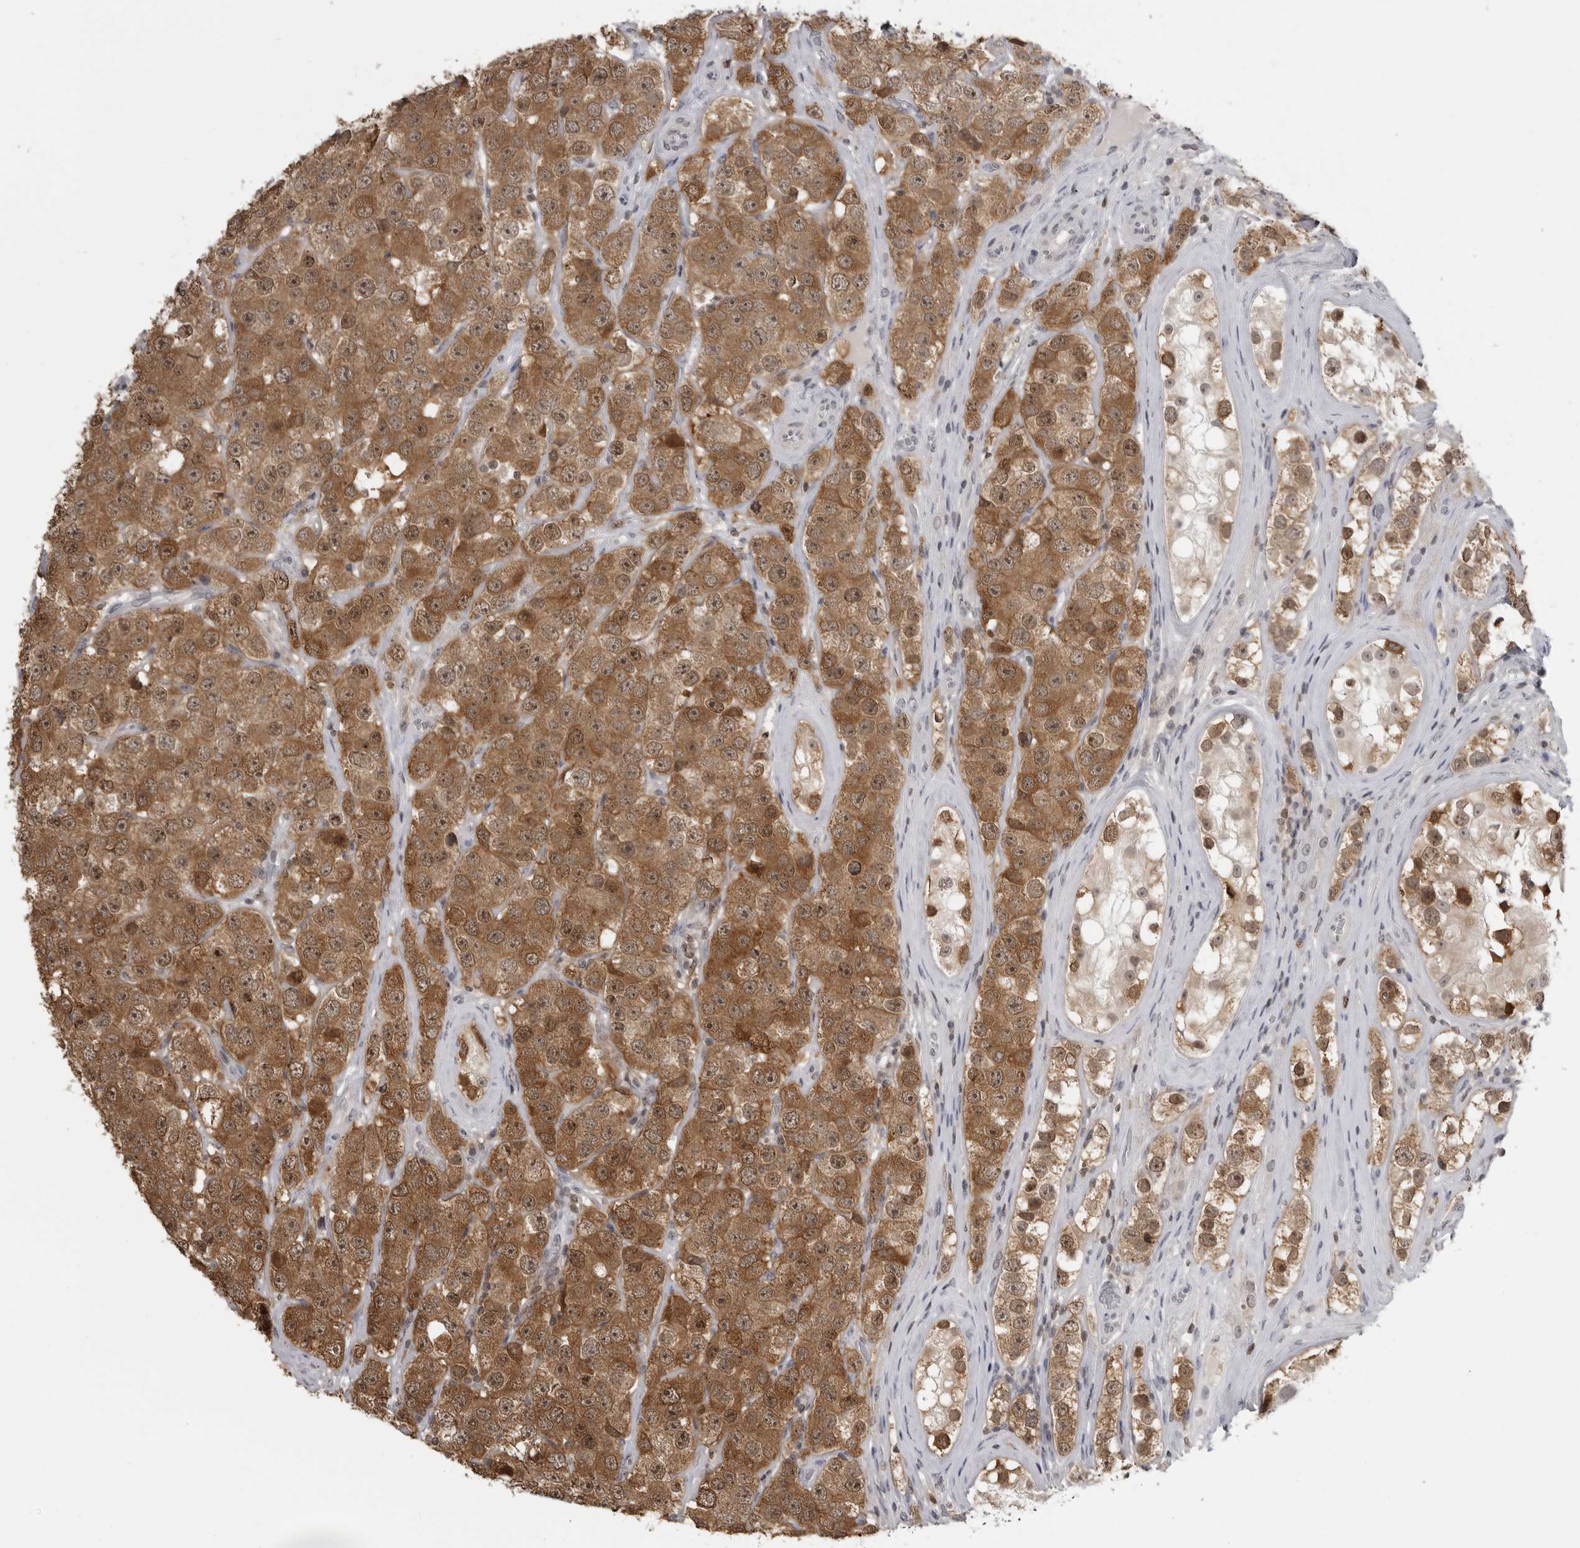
{"staining": {"intensity": "moderate", "quantity": ">75%", "location": "cytoplasmic/membranous,nuclear"}, "tissue": "testis cancer", "cell_type": "Tumor cells", "image_type": "cancer", "snomed": [{"axis": "morphology", "description": "Seminoma, NOS"}, {"axis": "topography", "description": "Testis"}], "caption": "This histopathology image shows seminoma (testis) stained with immunohistochemistry (IHC) to label a protein in brown. The cytoplasmic/membranous and nuclear of tumor cells show moderate positivity for the protein. Nuclei are counter-stained blue.", "gene": "PDCL3", "patient": {"sex": "male", "age": 28}}